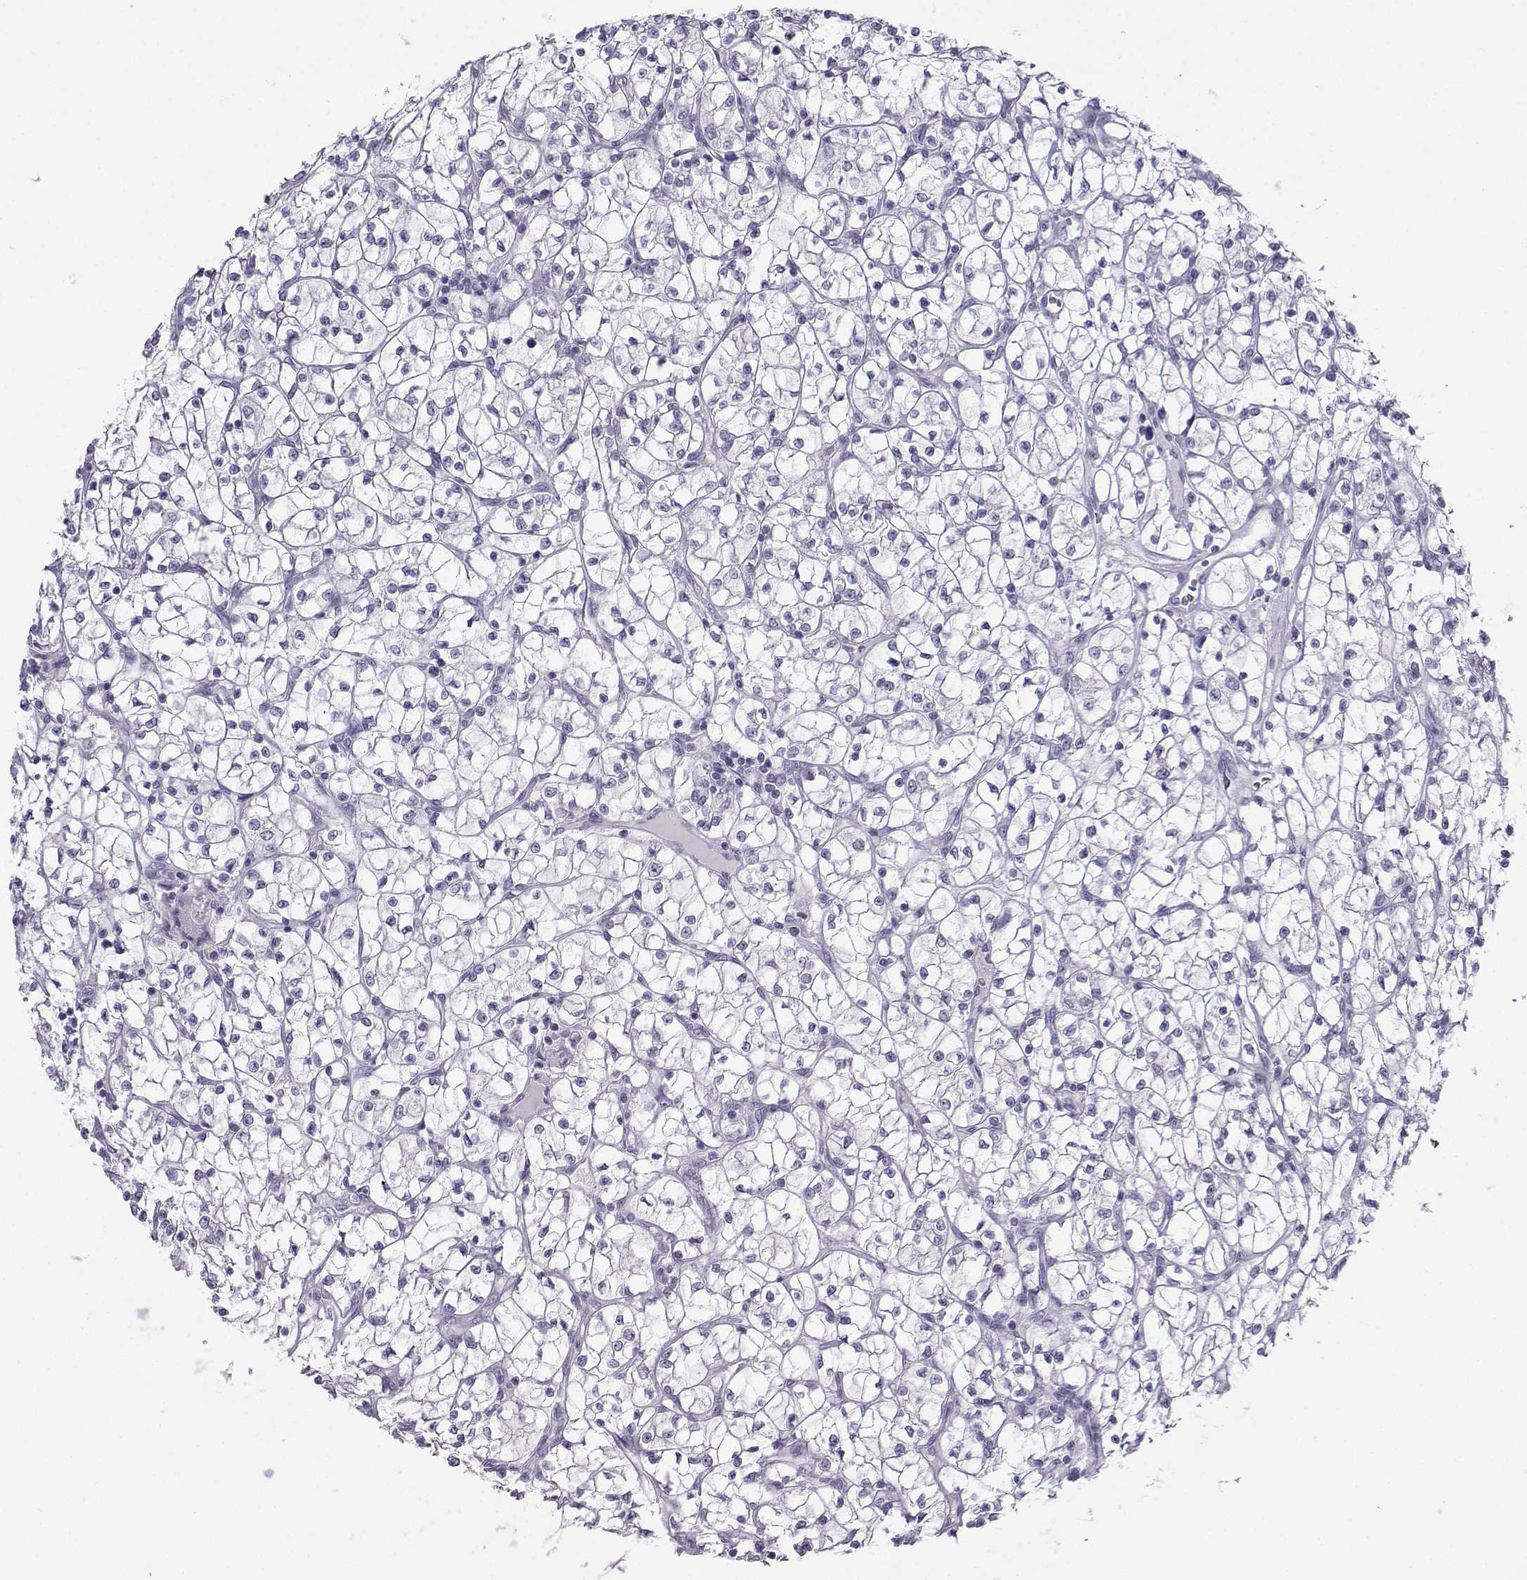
{"staining": {"intensity": "negative", "quantity": "none", "location": "none"}, "tissue": "renal cancer", "cell_type": "Tumor cells", "image_type": "cancer", "snomed": [{"axis": "morphology", "description": "Adenocarcinoma, NOS"}, {"axis": "topography", "description": "Kidney"}], "caption": "The IHC image has no significant positivity in tumor cells of renal cancer tissue. (DAB immunohistochemistry visualized using brightfield microscopy, high magnification).", "gene": "KIF17", "patient": {"sex": "female", "age": 64}}